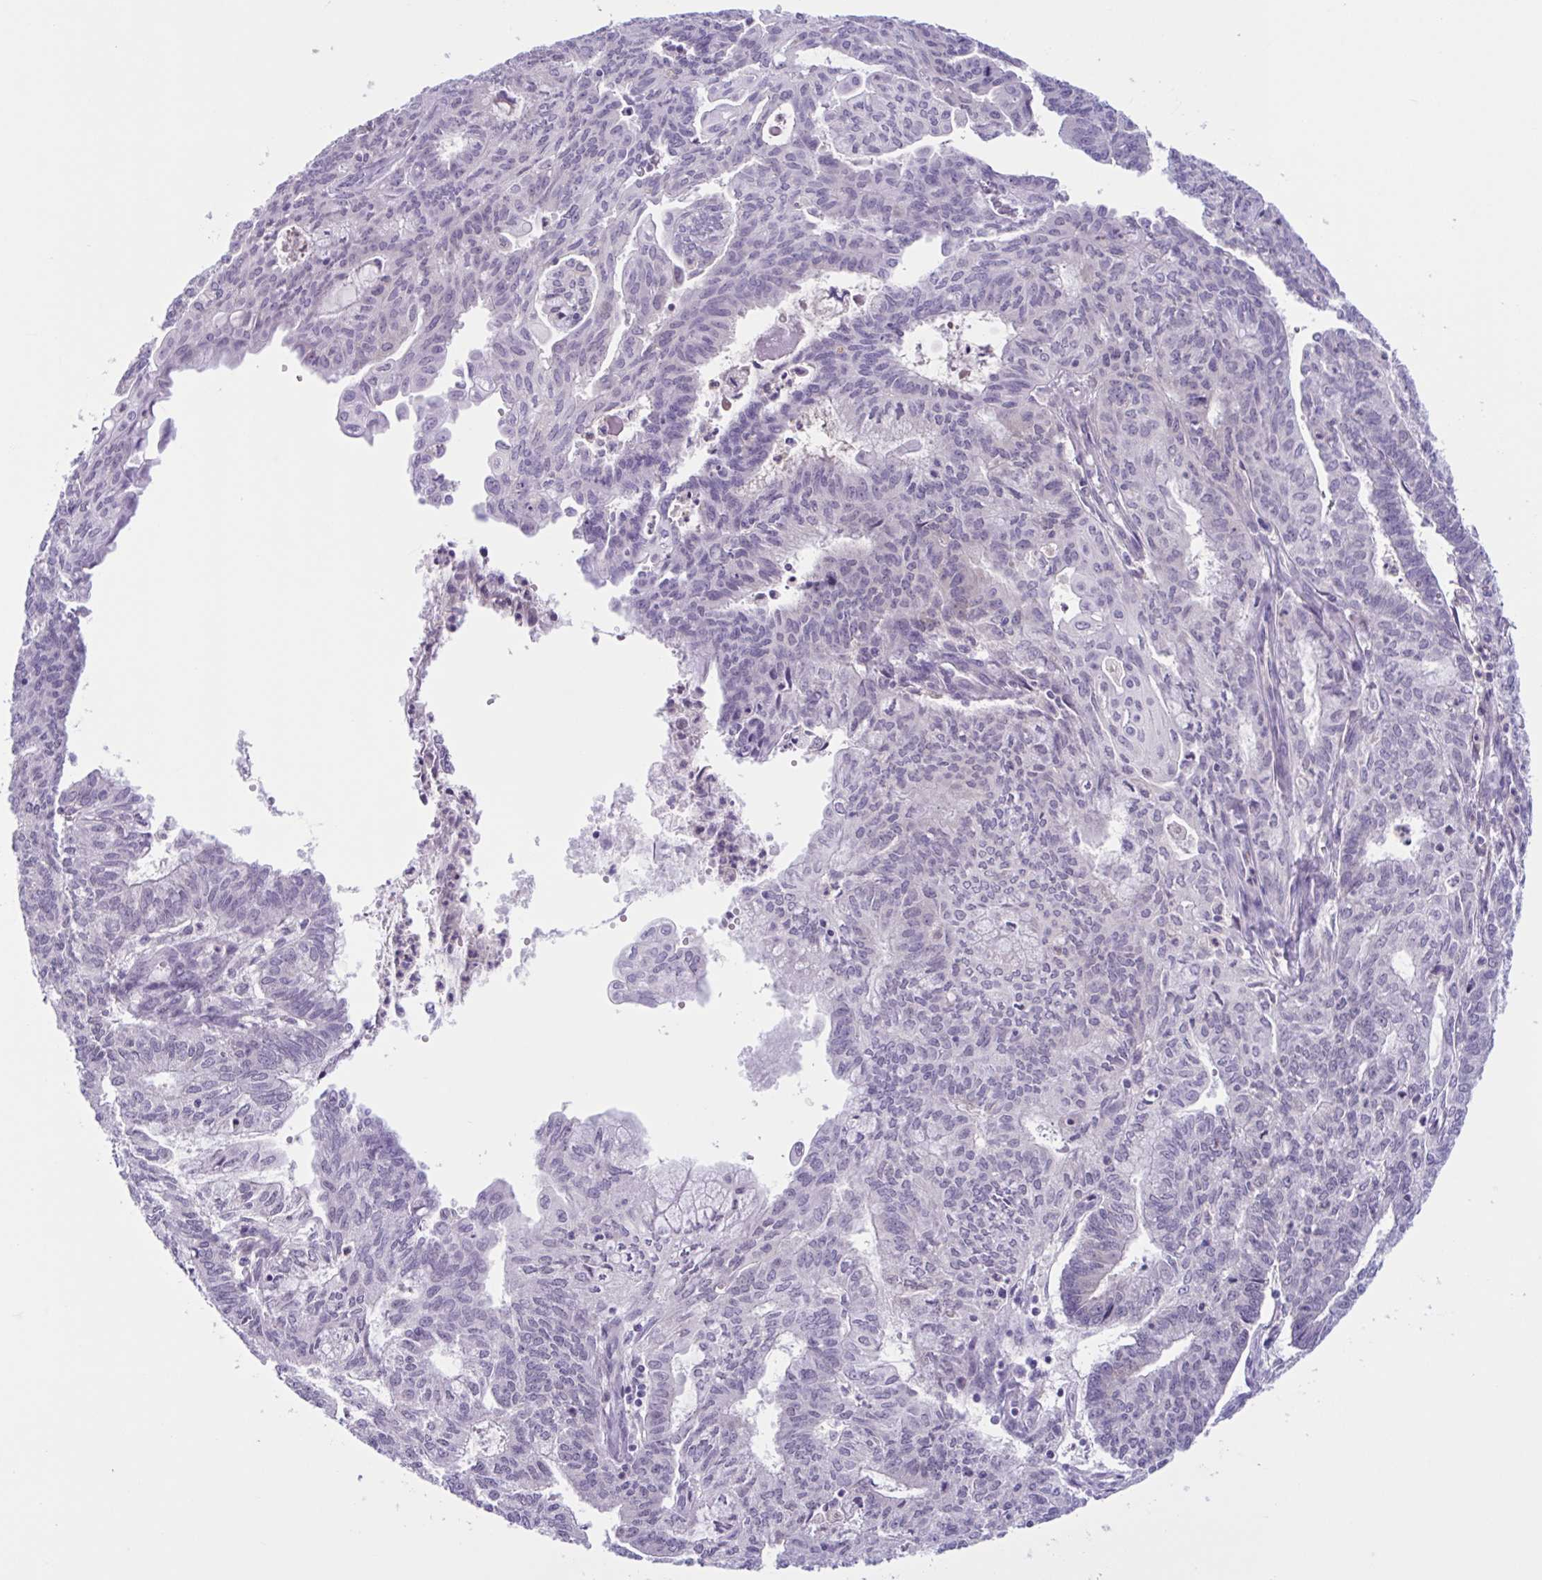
{"staining": {"intensity": "negative", "quantity": "none", "location": "none"}, "tissue": "endometrial cancer", "cell_type": "Tumor cells", "image_type": "cancer", "snomed": [{"axis": "morphology", "description": "Adenocarcinoma, NOS"}, {"axis": "topography", "description": "Endometrium"}], "caption": "The histopathology image reveals no staining of tumor cells in endometrial cancer (adenocarcinoma).", "gene": "WNT9B", "patient": {"sex": "female", "age": 61}}